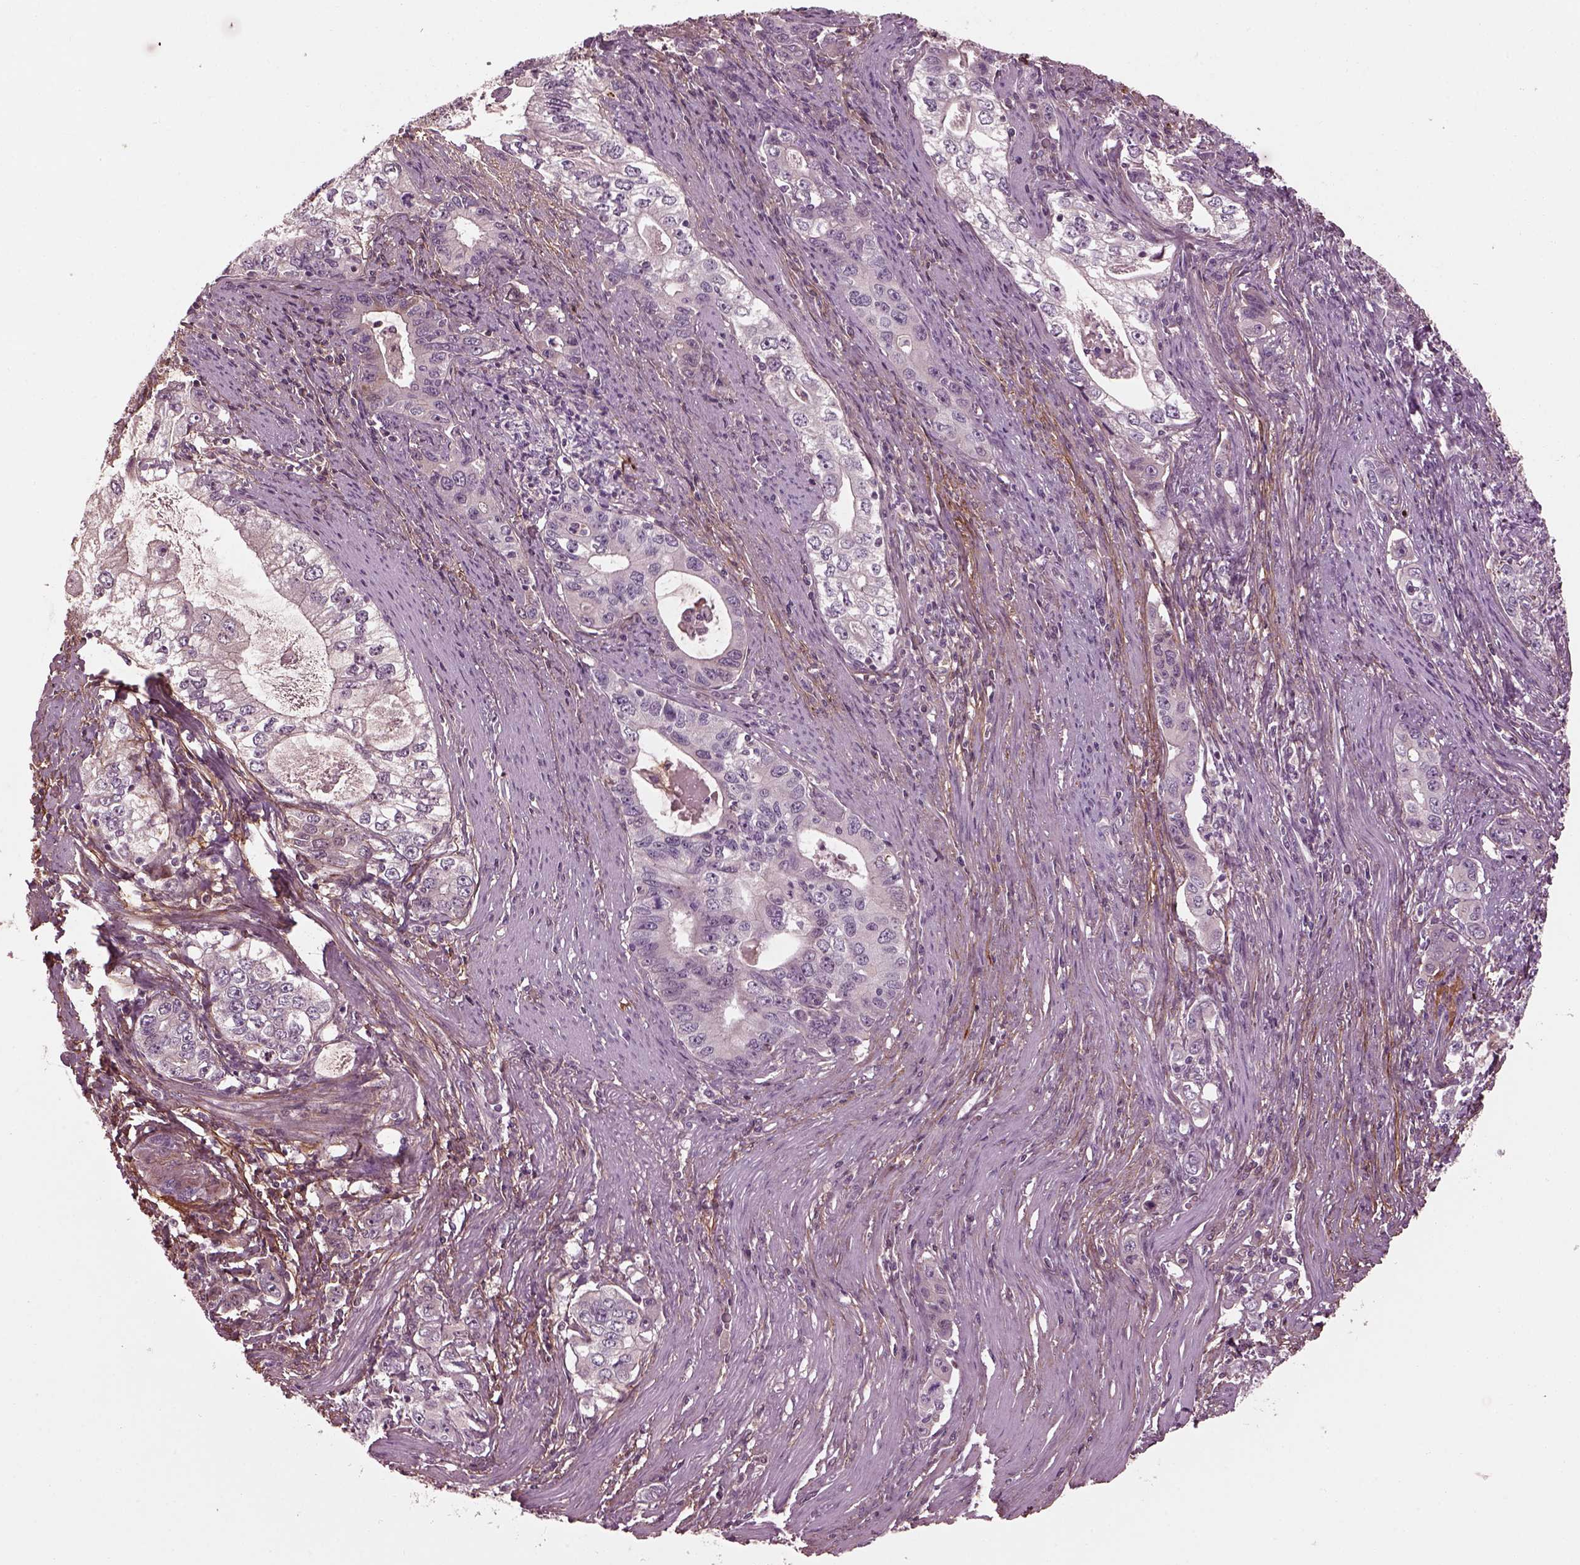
{"staining": {"intensity": "negative", "quantity": "none", "location": "none"}, "tissue": "stomach cancer", "cell_type": "Tumor cells", "image_type": "cancer", "snomed": [{"axis": "morphology", "description": "Adenocarcinoma, NOS"}, {"axis": "topography", "description": "Stomach, lower"}], "caption": "Histopathology image shows no significant protein positivity in tumor cells of adenocarcinoma (stomach).", "gene": "EFEMP1", "patient": {"sex": "female", "age": 72}}